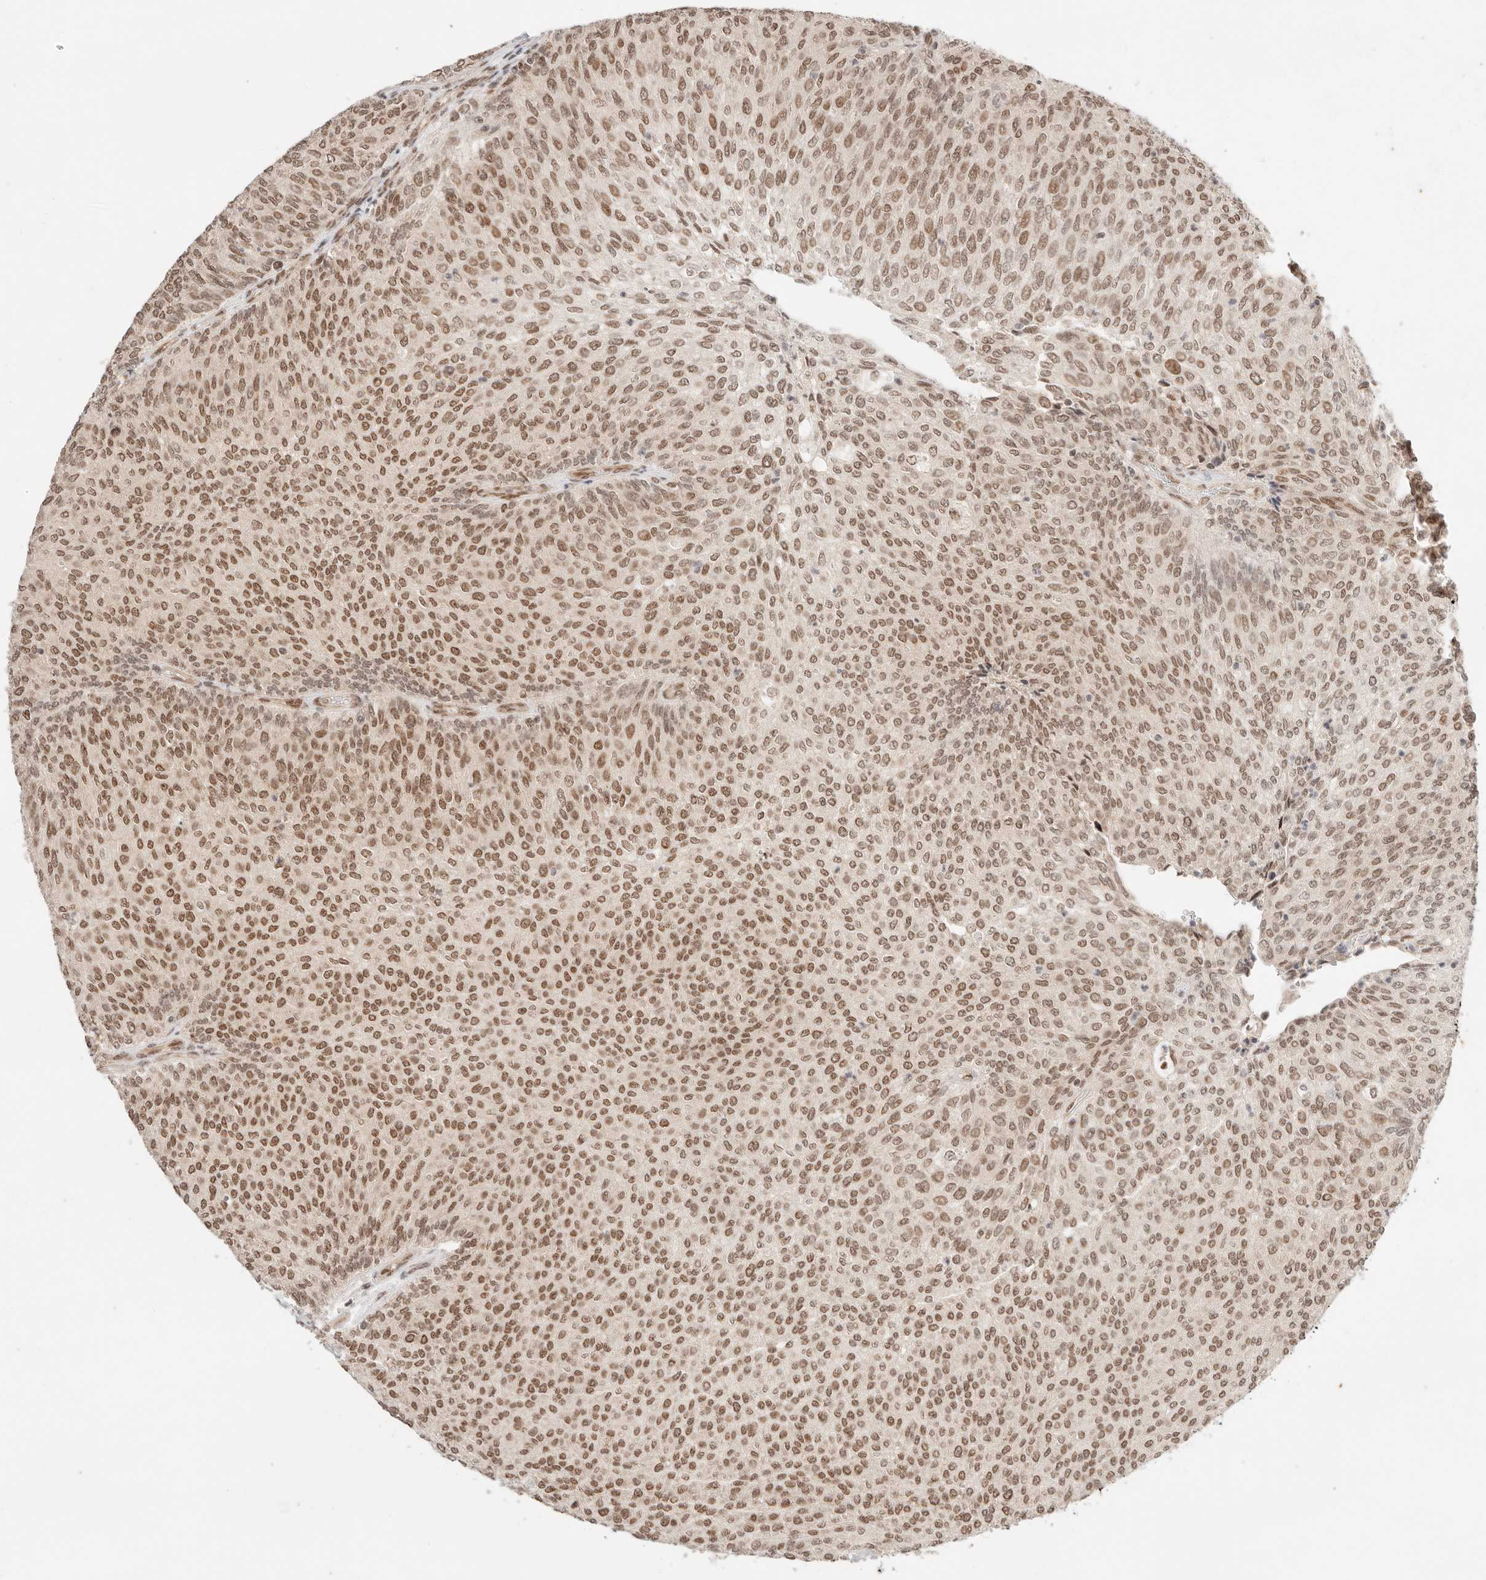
{"staining": {"intensity": "moderate", "quantity": ">75%", "location": "nuclear"}, "tissue": "urothelial cancer", "cell_type": "Tumor cells", "image_type": "cancer", "snomed": [{"axis": "morphology", "description": "Urothelial carcinoma, Low grade"}, {"axis": "topography", "description": "Urinary bladder"}], "caption": "Tumor cells exhibit medium levels of moderate nuclear expression in approximately >75% of cells in urothelial carcinoma (low-grade).", "gene": "GTF2E2", "patient": {"sex": "female", "age": 79}}